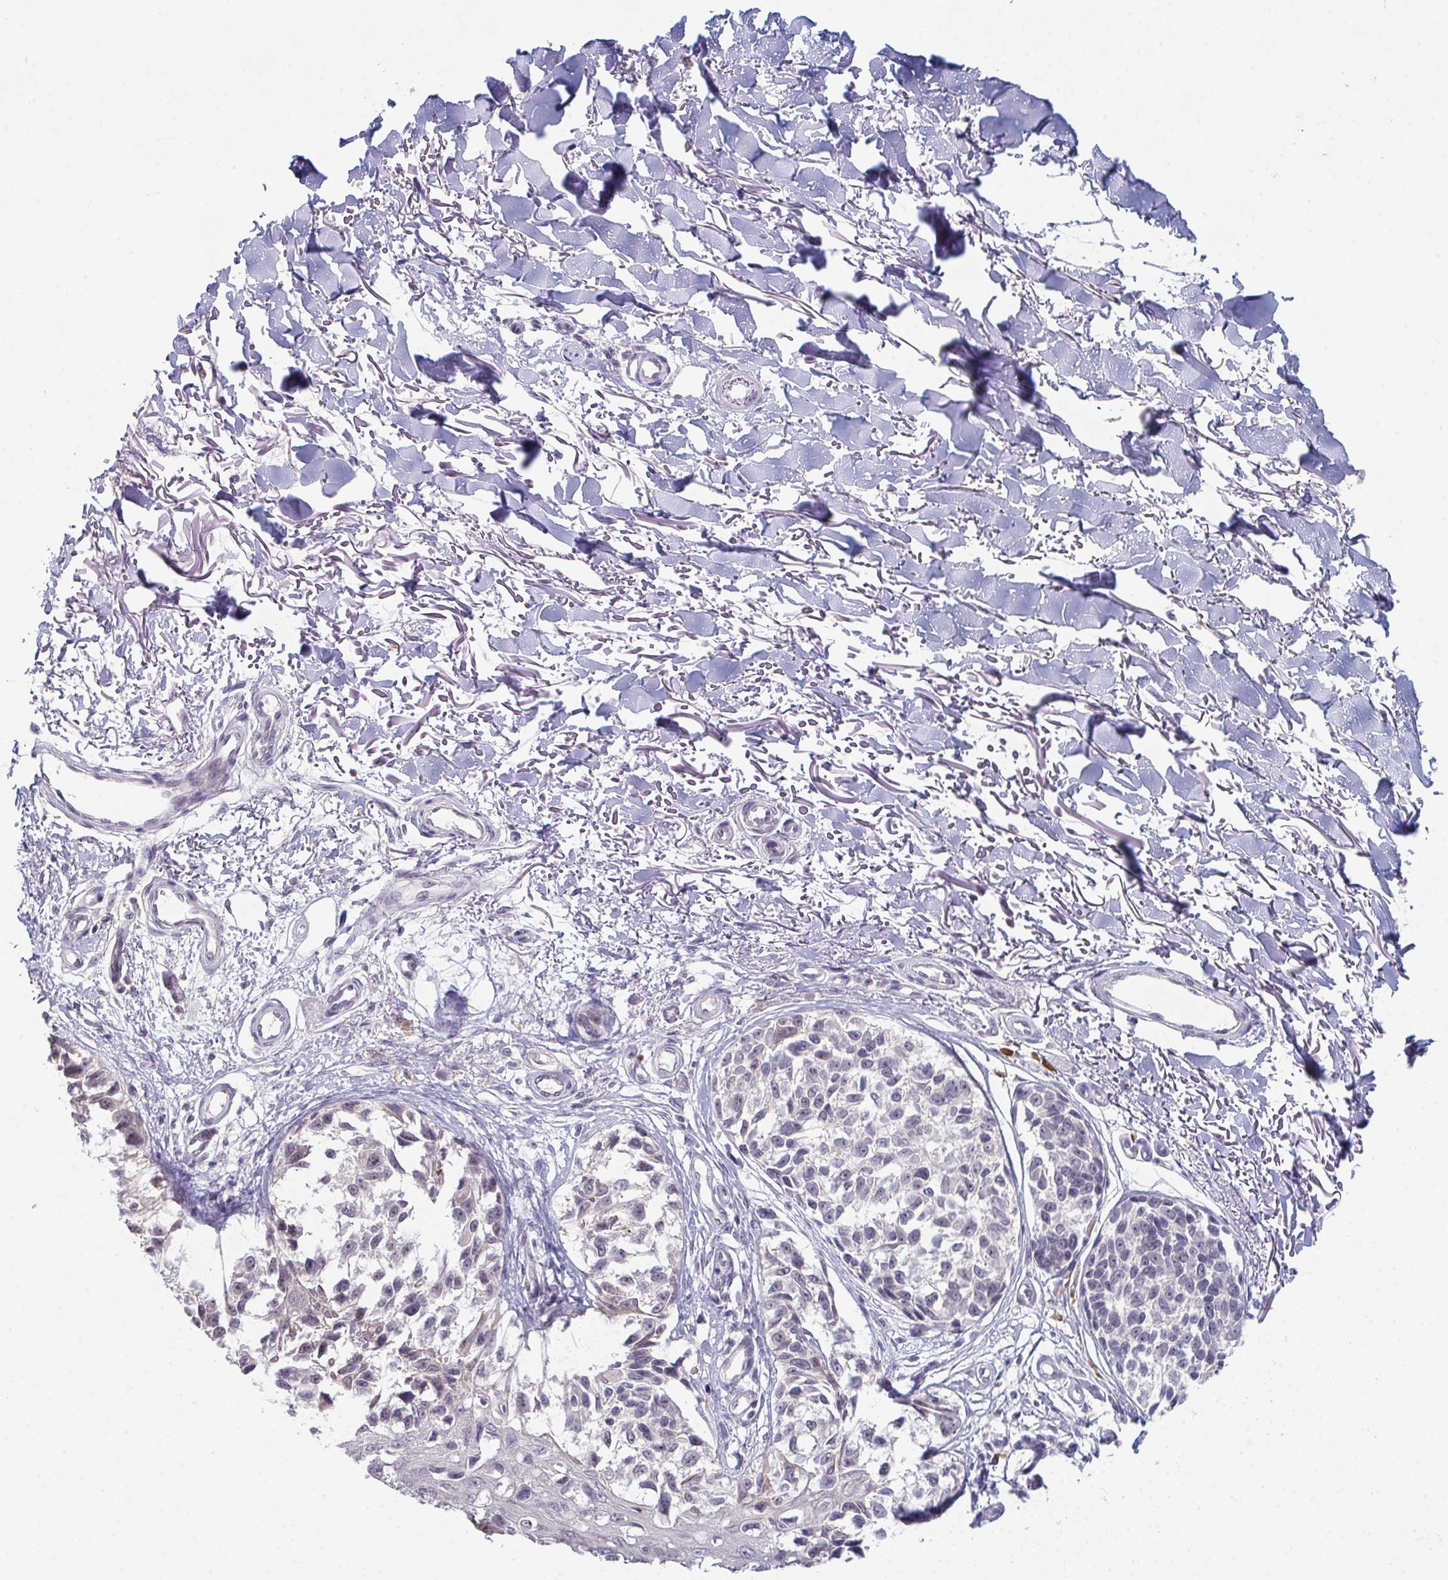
{"staining": {"intensity": "negative", "quantity": "none", "location": "none"}, "tissue": "melanoma", "cell_type": "Tumor cells", "image_type": "cancer", "snomed": [{"axis": "morphology", "description": "Malignant melanoma, NOS"}, {"axis": "topography", "description": "Skin"}], "caption": "Malignant melanoma stained for a protein using IHC demonstrates no expression tumor cells.", "gene": "ZNF214", "patient": {"sex": "male", "age": 73}}